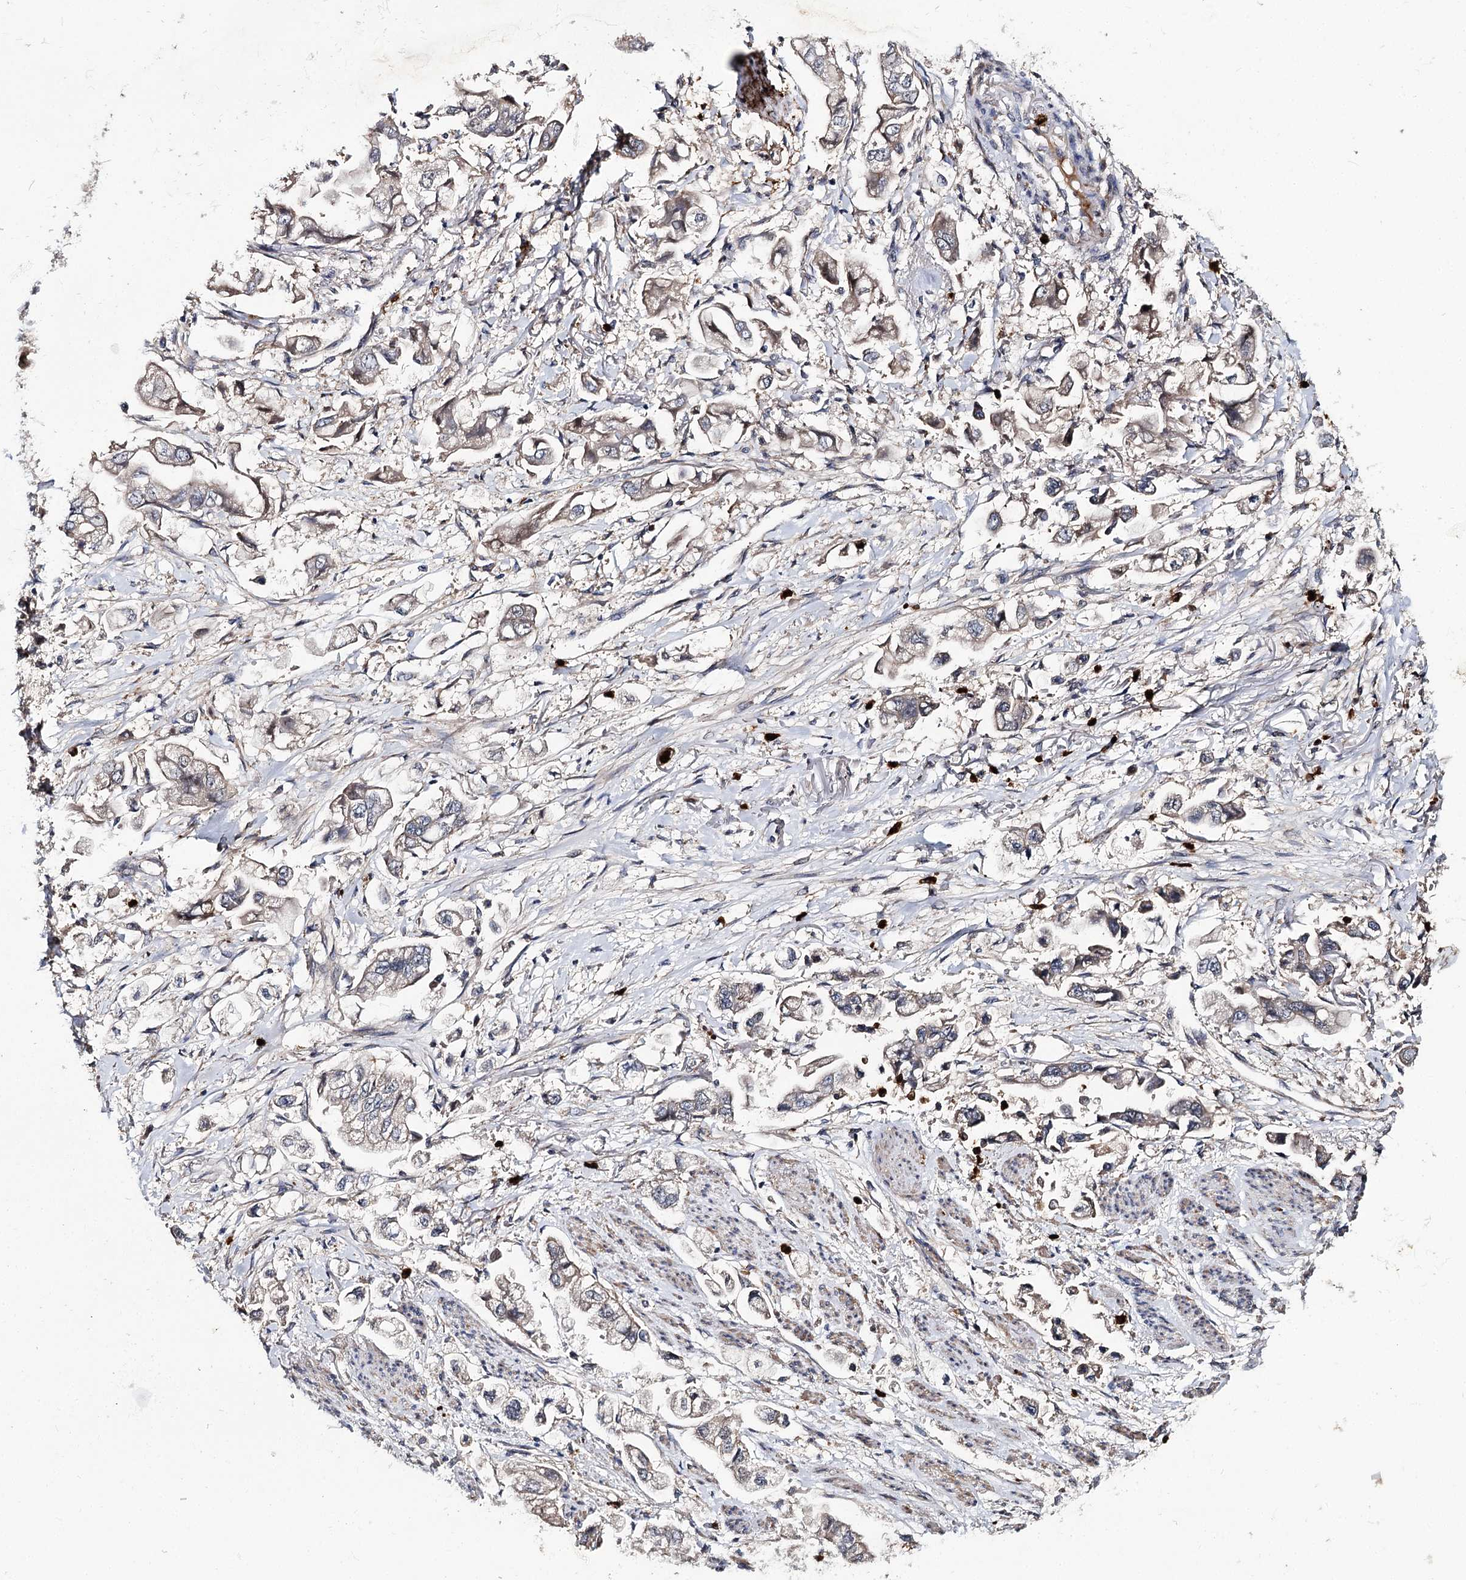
{"staining": {"intensity": "negative", "quantity": "none", "location": "none"}, "tissue": "stomach cancer", "cell_type": "Tumor cells", "image_type": "cancer", "snomed": [{"axis": "morphology", "description": "Adenocarcinoma, NOS"}, {"axis": "topography", "description": "Stomach"}], "caption": "Immunohistochemistry micrograph of stomach cancer stained for a protein (brown), which shows no staining in tumor cells.", "gene": "MINDY3", "patient": {"sex": "male", "age": 62}}